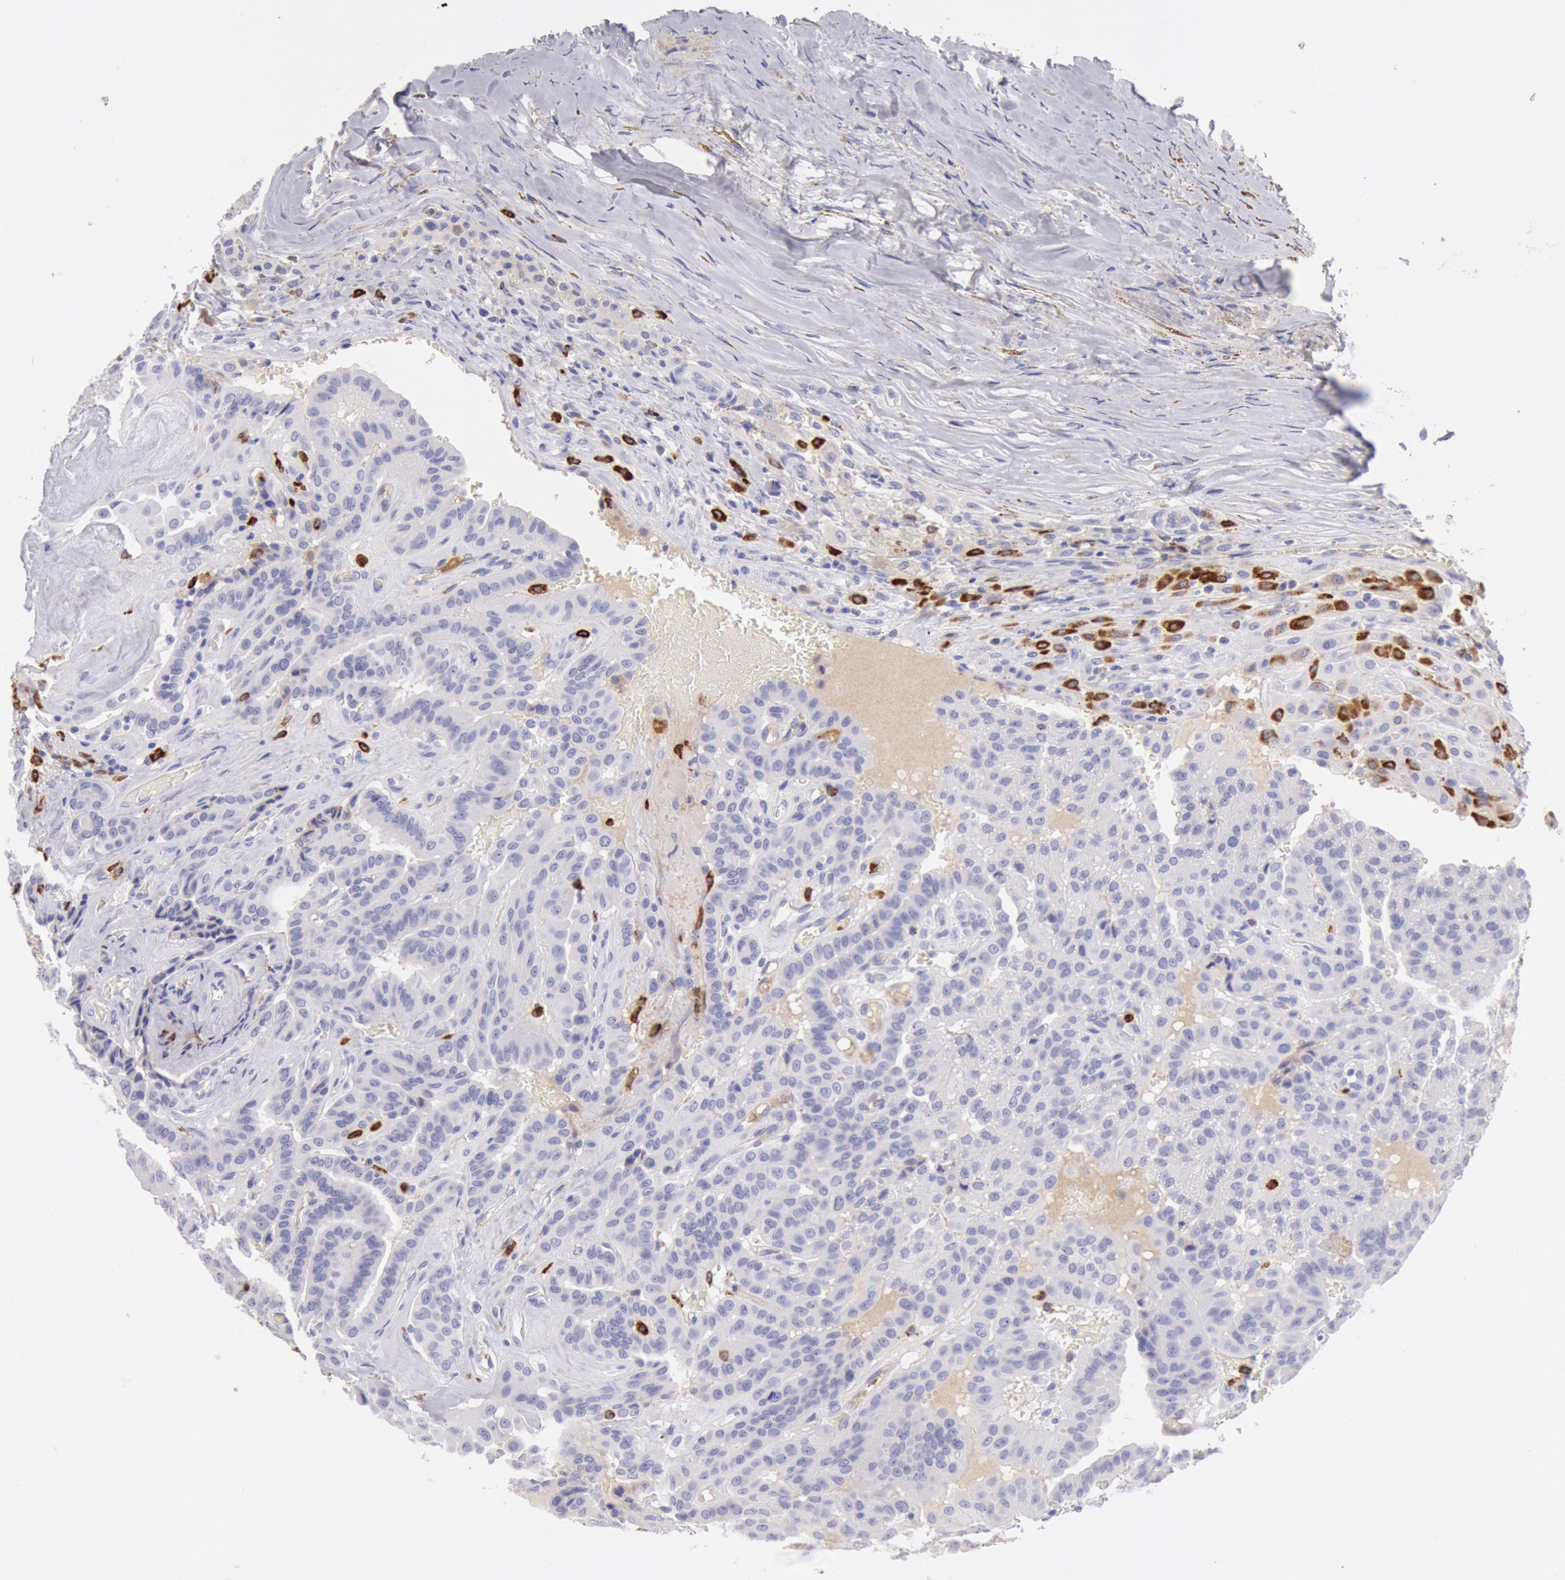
{"staining": {"intensity": "negative", "quantity": "none", "location": "none"}, "tissue": "thyroid cancer", "cell_type": "Tumor cells", "image_type": "cancer", "snomed": [{"axis": "morphology", "description": "Papillary adenocarcinoma, NOS"}, {"axis": "topography", "description": "Thyroid gland"}], "caption": "High magnification brightfield microscopy of thyroid papillary adenocarcinoma stained with DAB (3,3'-diaminobenzidine) (brown) and counterstained with hematoxylin (blue): tumor cells show no significant expression. (DAB immunohistochemistry with hematoxylin counter stain).", "gene": "FCN1", "patient": {"sex": "male", "age": 87}}